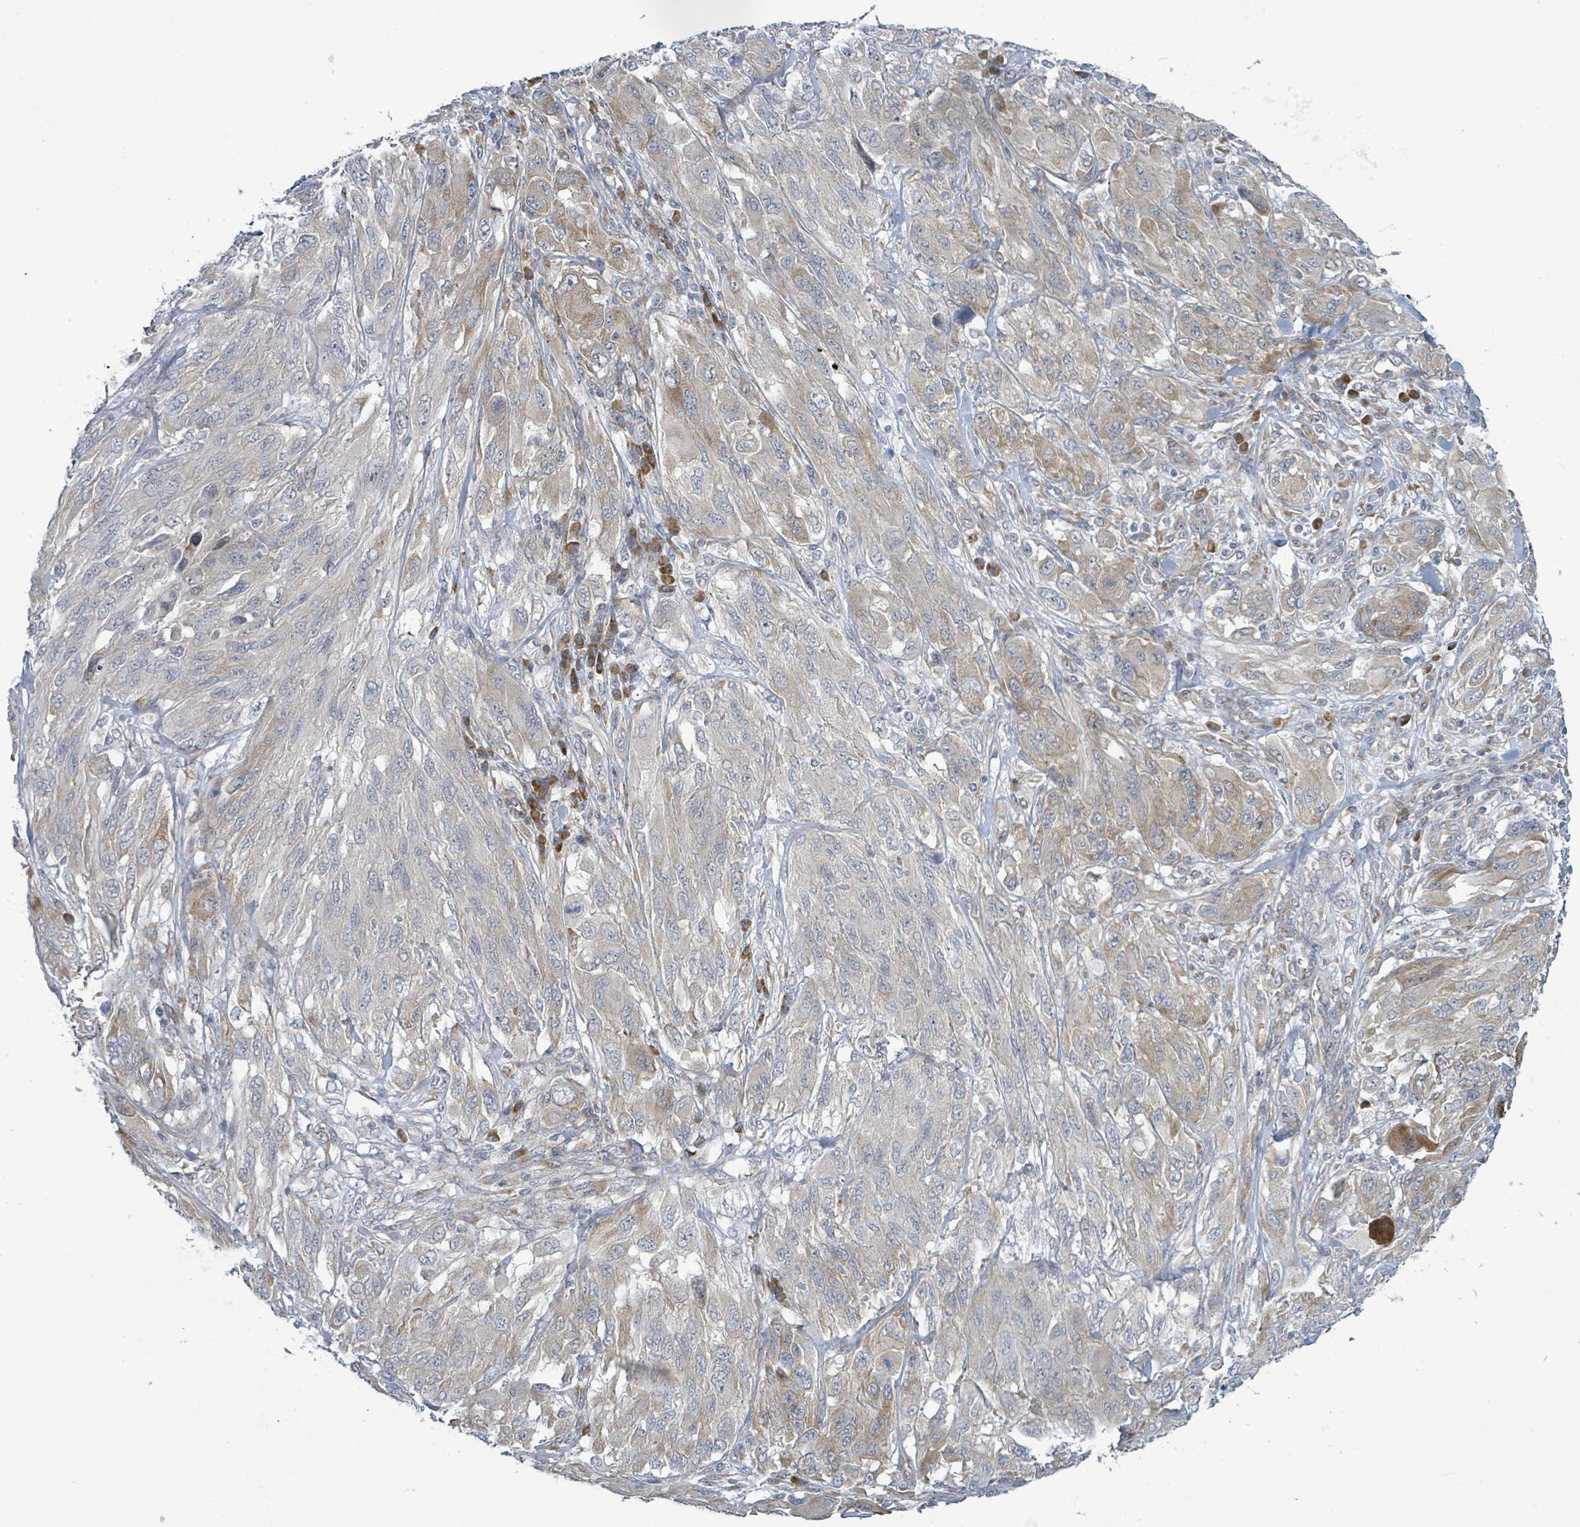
{"staining": {"intensity": "weak", "quantity": "<25%", "location": "cytoplasmic/membranous"}, "tissue": "melanoma", "cell_type": "Tumor cells", "image_type": "cancer", "snomed": [{"axis": "morphology", "description": "Malignant melanoma, NOS"}, {"axis": "topography", "description": "Skin"}], "caption": "There is no significant positivity in tumor cells of malignant melanoma. (DAB (3,3'-diaminobenzidine) IHC, high magnification).", "gene": "RPL32", "patient": {"sex": "female", "age": 91}}